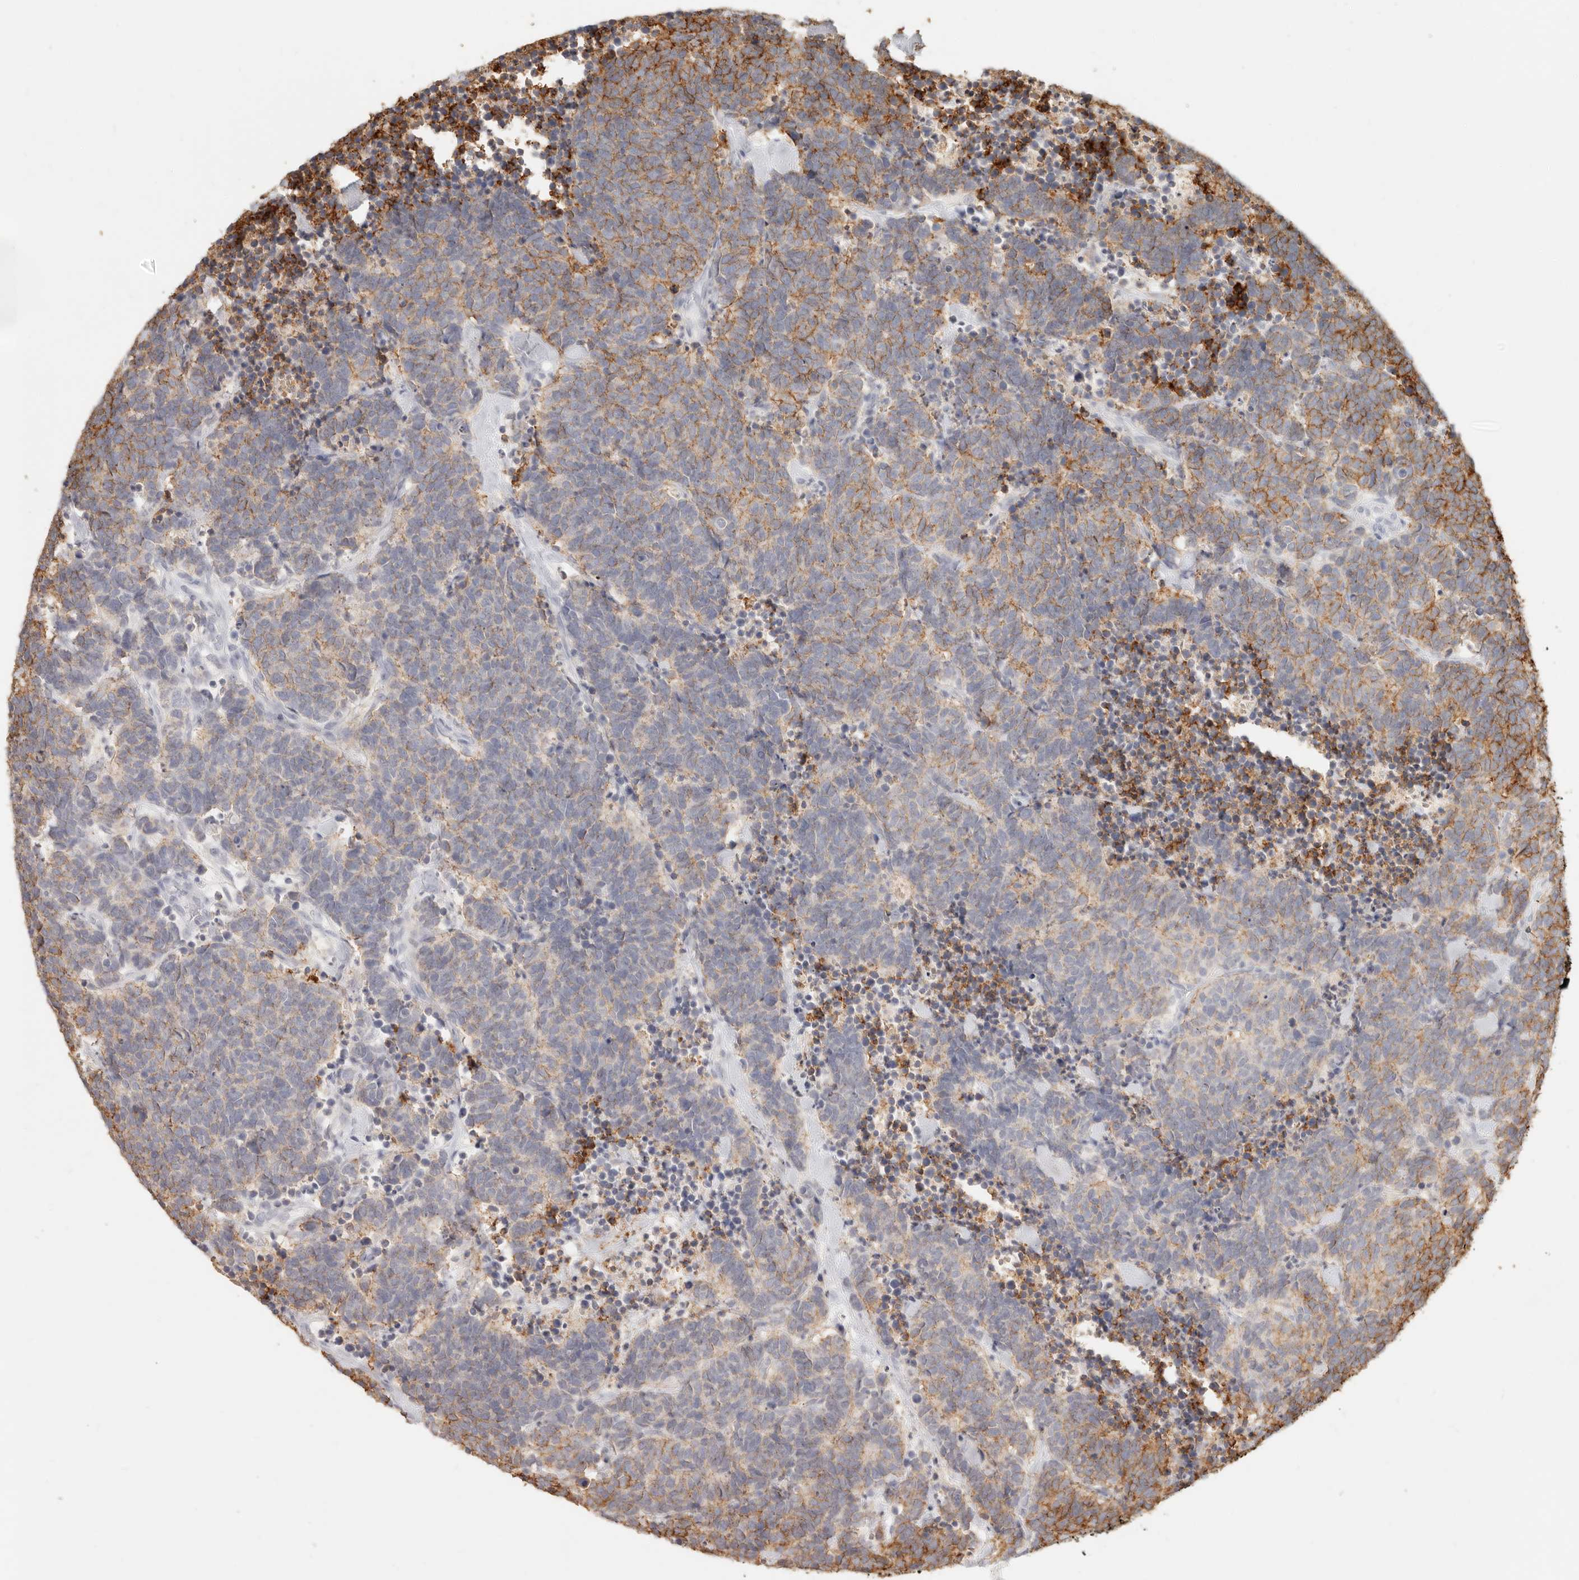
{"staining": {"intensity": "moderate", "quantity": "25%-75%", "location": "cytoplasmic/membranous"}, "tissue": "carcinoid", "cell_type": "Tumor cells", "image_type": "cancer", "snomed": [{"axis": "morphology", "description": "Carcinoma, NOS"}, {"axis": "morphology", "description": "Carcinoid, malignant, NOS"}, {"axis": "topography", "description": "Urinary bladder"}], "caption": "Protein expression by immunohistochemistry (IHC) exhibits moderate cytoplasmic/membranous positivity in about 25%-75% of tumor cells in carcinoid. The protein of interest is shown in brown color, while the nuclei are stained blue.", "gene": "EPCAM", "patient": {"sex": "male", "age": 57}}